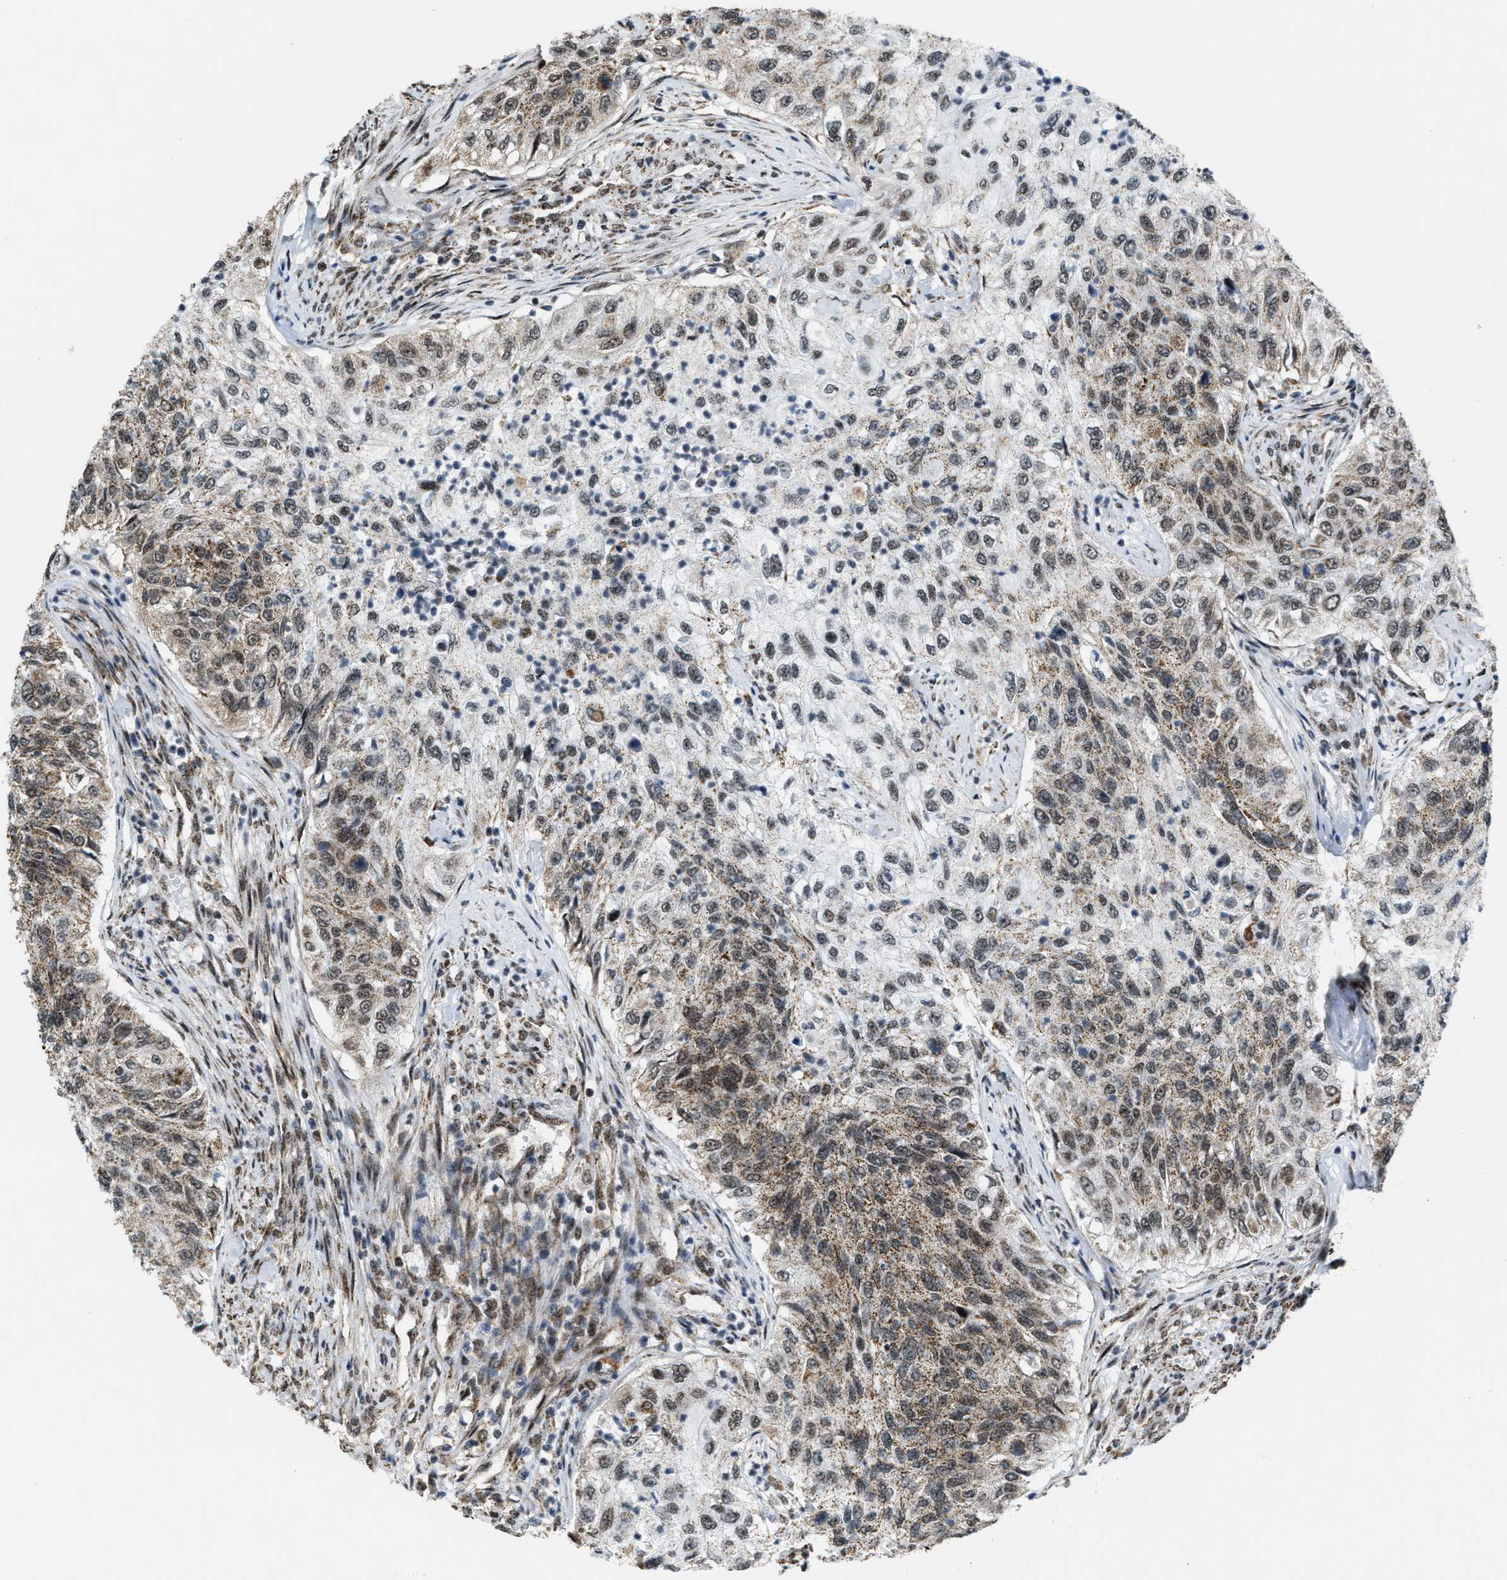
{"staining": {"intensity": "moderate", "quantity": ">75%", "location": "cytoplasmic/membranous,nuclear"}, "tissue": "urothelial cancer", "cell_type": "Tumor cells", "image_type": "cancer", "snomed": [{"axis": "morphology", "description": "Urothelial carcinoma, High grade"}, {"axis": "topography", "description": "Urinary bladder"}], "caption": "Urothelial cancer was stained to show a protein in brown. There is medium levels of moderate cytoplasmic/membranous and nuclear positivity in approximately >75% of tumor cells.", "gene": "HIBADH", "patient": {"sex": "female", "age": 60}}